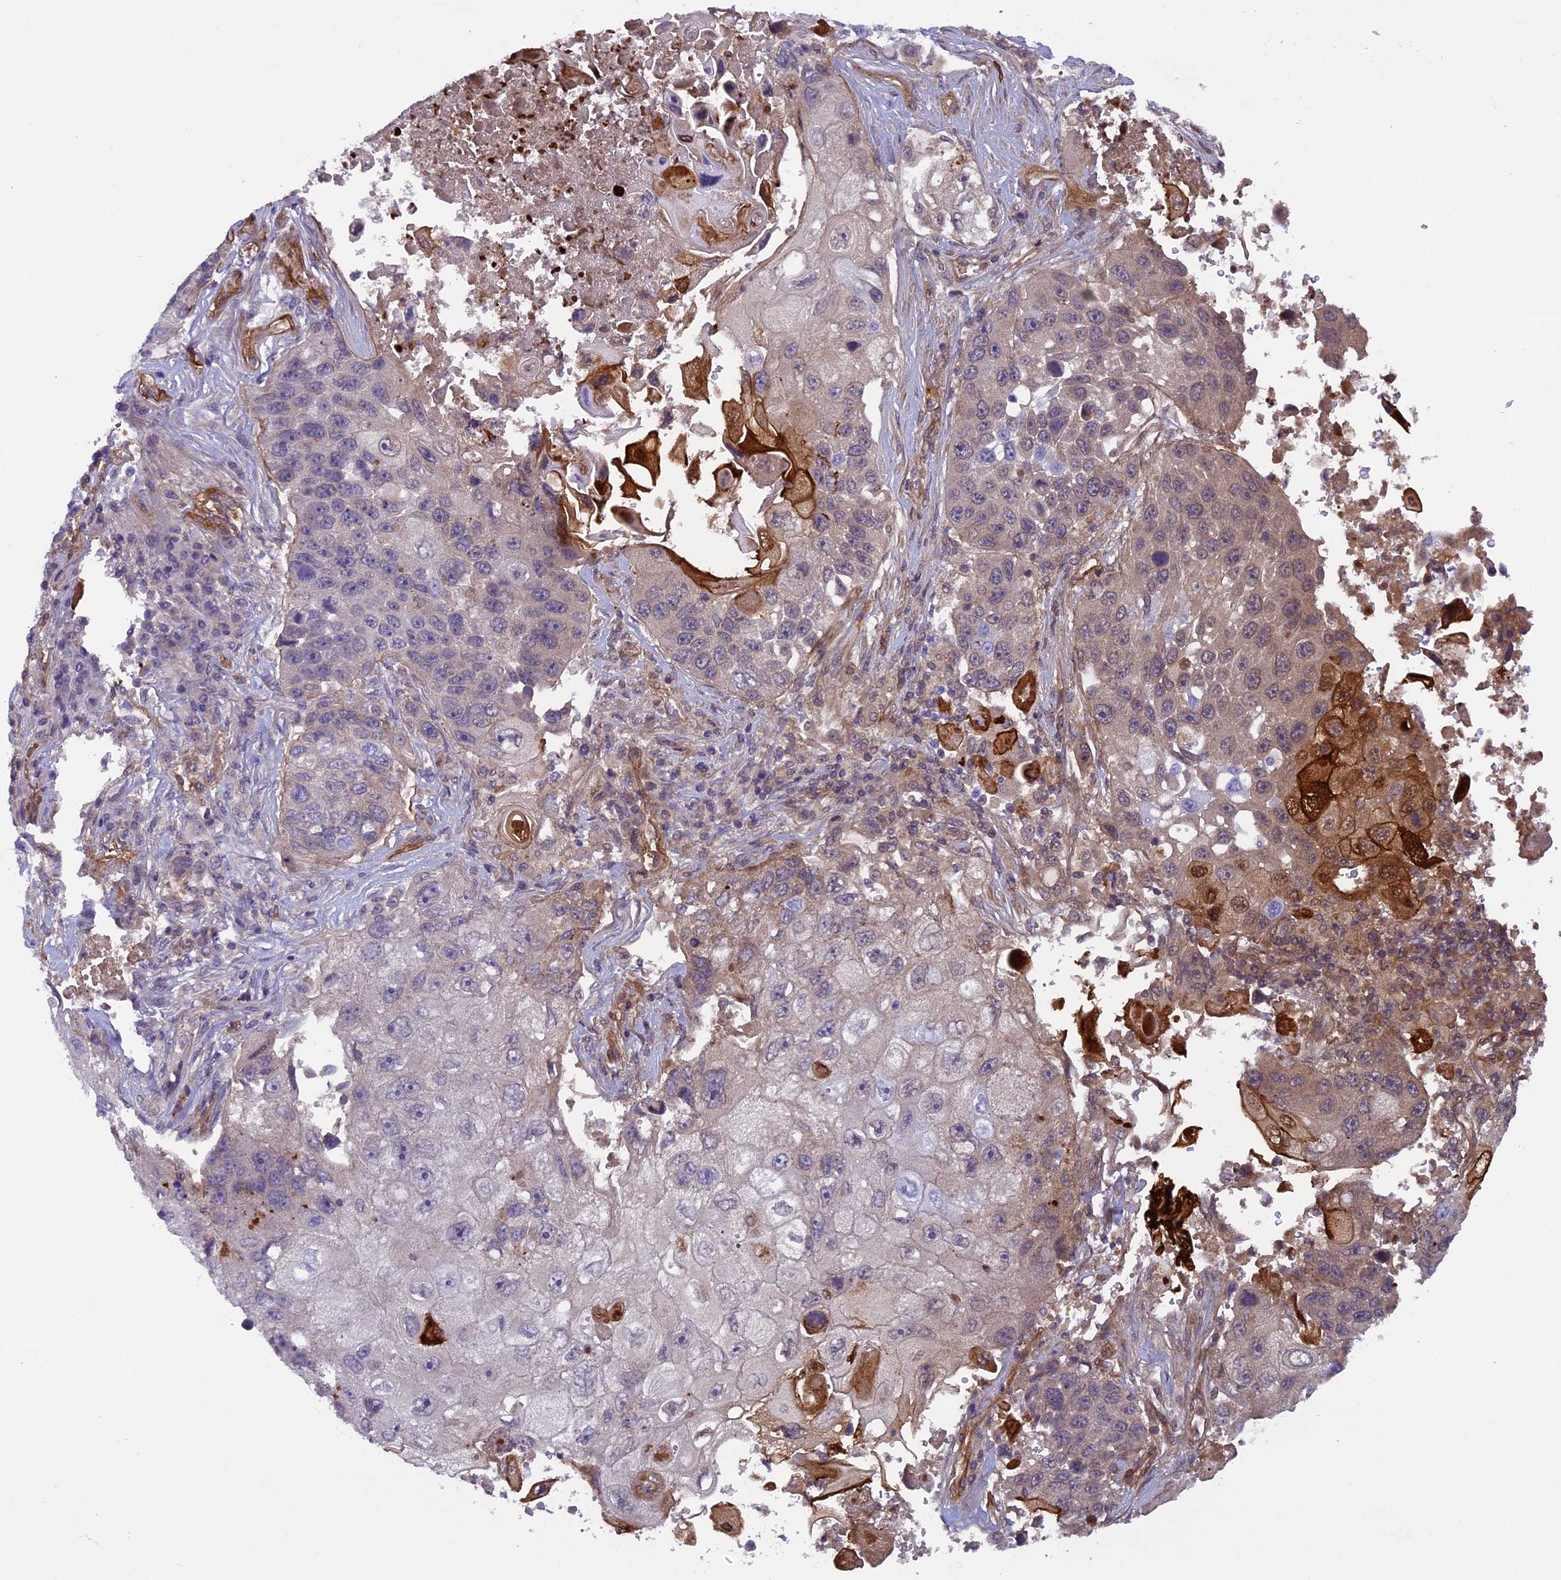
{"staining": {"intensity": "moderate", "quantity": "<25%", "location": "cytoplasmic/membranous,nuclear"}, "tissue": "lung cancer", "cell_type": "Tumor cells", "image_type": "cancer", "snomed": [{"axis": "morphology", "description": "Squamous cell carcinoma, NOS"}, {"axis": "topography", "description": "Lung"}], "caption": "Protein expression analysis of human squamous cell carcinoma (lung) reveals moderate cytoplasmic/membranous and nuclear staining in about <25% of tumor cells. The protein of interest is stained brown, and the nuclei are stained in blue (DAB IHC with brightfield microscopy, high magnification).", "gene": "LOXL1", "patient": {"sex": "male", "age": 61}}